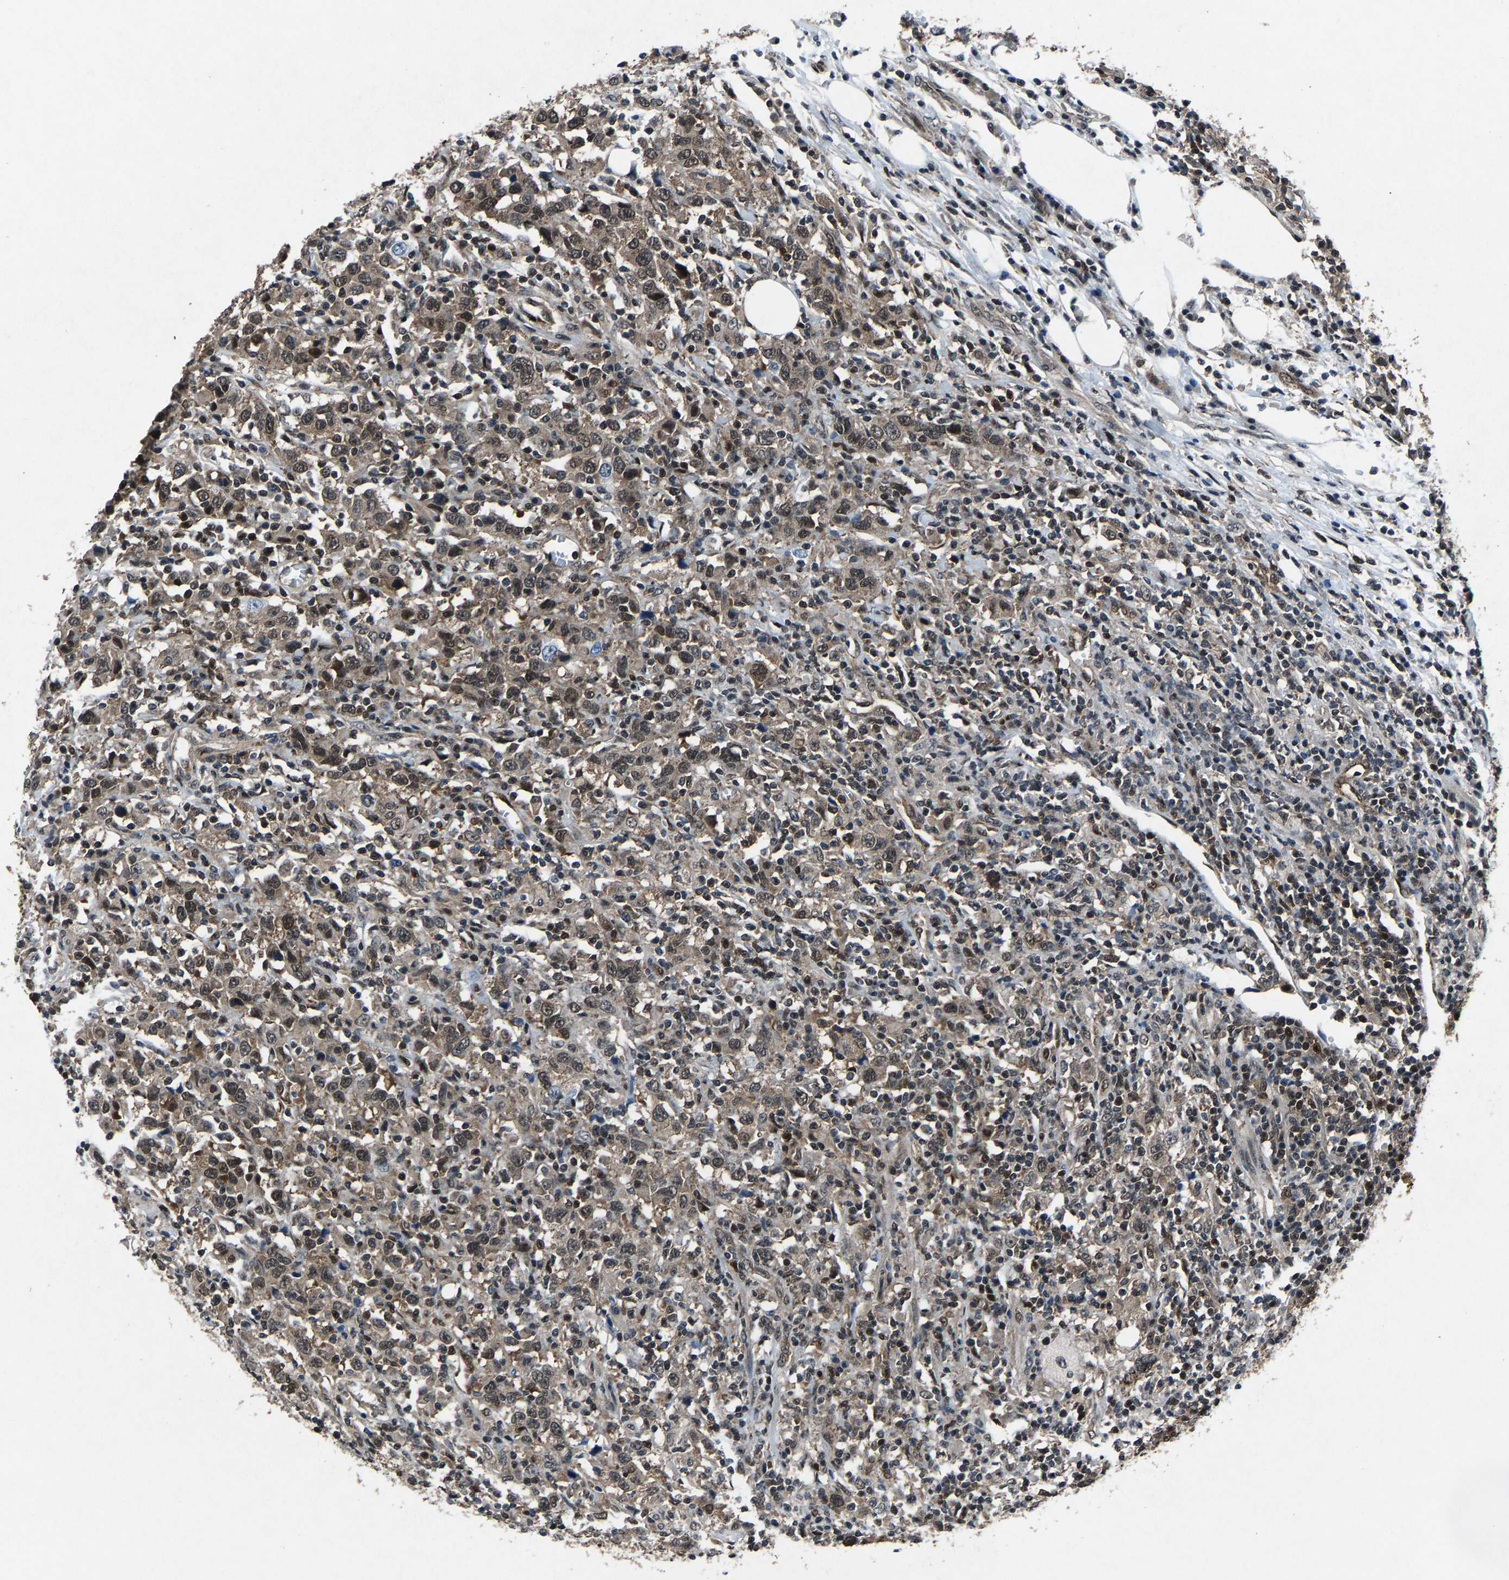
{"staining": {"intensity": "weak", "quantity": ">75%", "location": "cytoplasmic/membranous,nuclear"}, "tissue": "urothelial cancer", "cell_type": "Tumor cells", "image_type": "cancer", "snomed": [{"axis": "morphology", "description": "Urothelial carcinoma, High grade"}, {"axis": "topography", "description": "Urinary bladder"}], "caption": "IHC image of neoplastic tissue: high-grade urothelial carcinoma stained using immunohistochemistry reveals low levels of weak protein expression localized specifically in the cytoplasmic/membranous and nuclear of tumor cells, appearing as a cytoplasmic/membranous and nuclear brown color.", "gene": "ATXN3", "patient": {"sex": "male", "age": 61}}